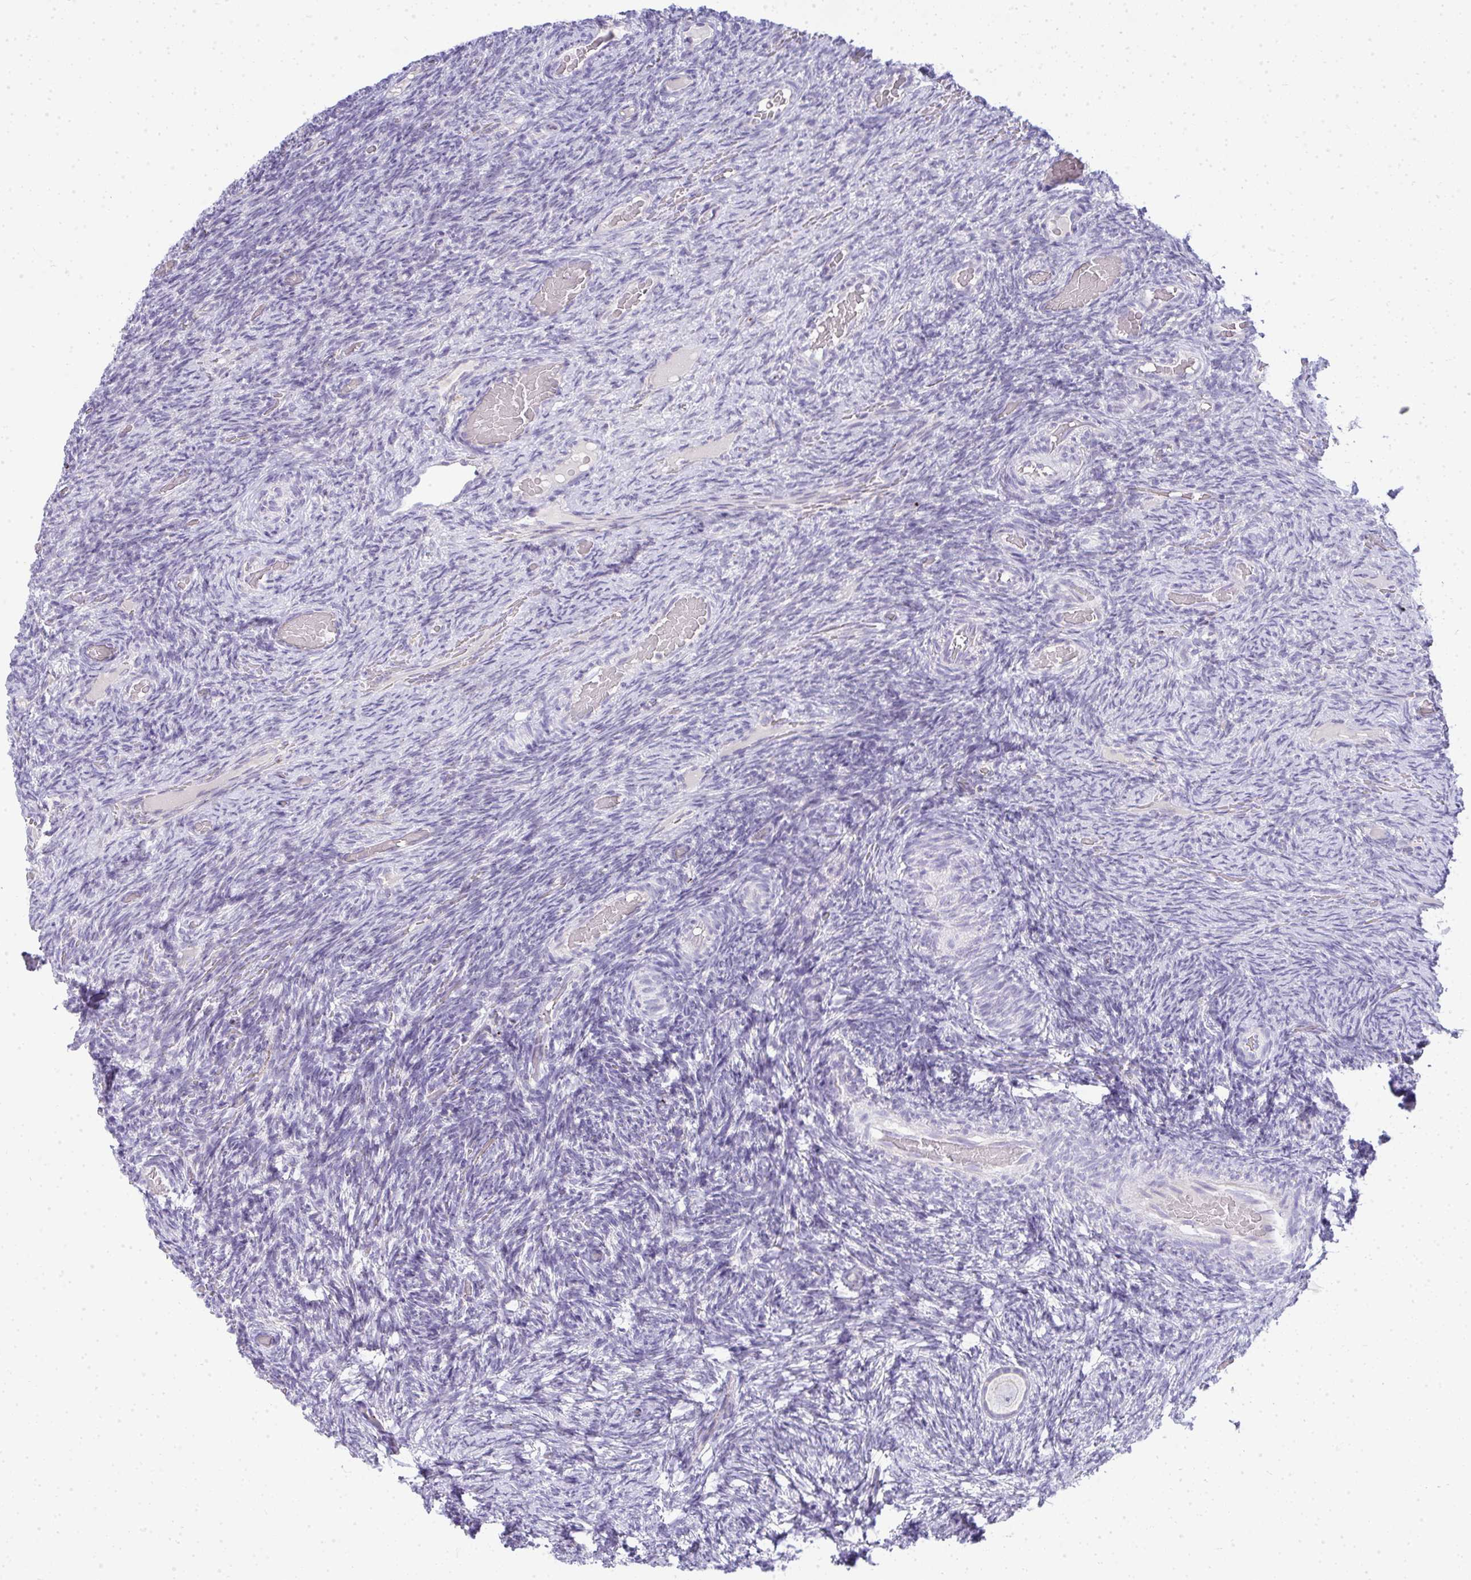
{"staining": {"intensity": "negative", "quantity": "none", "location": "none"}, "tissue": "ovary", "cell_type": "Follicle cells", "image_type": "normal", "snomed": [{"axis": "morphology", "description": "Normal tissue, NOS"}, {"axis": "topography", "description": "Ovary"}], "caption": "A high-resolution micrograph shows immunohistochemistry staining of normal ovary, which shows no significant positivity in follicle cells.", "gene": "VPS4B", "patient": {"sex": "female", "age": 34}}